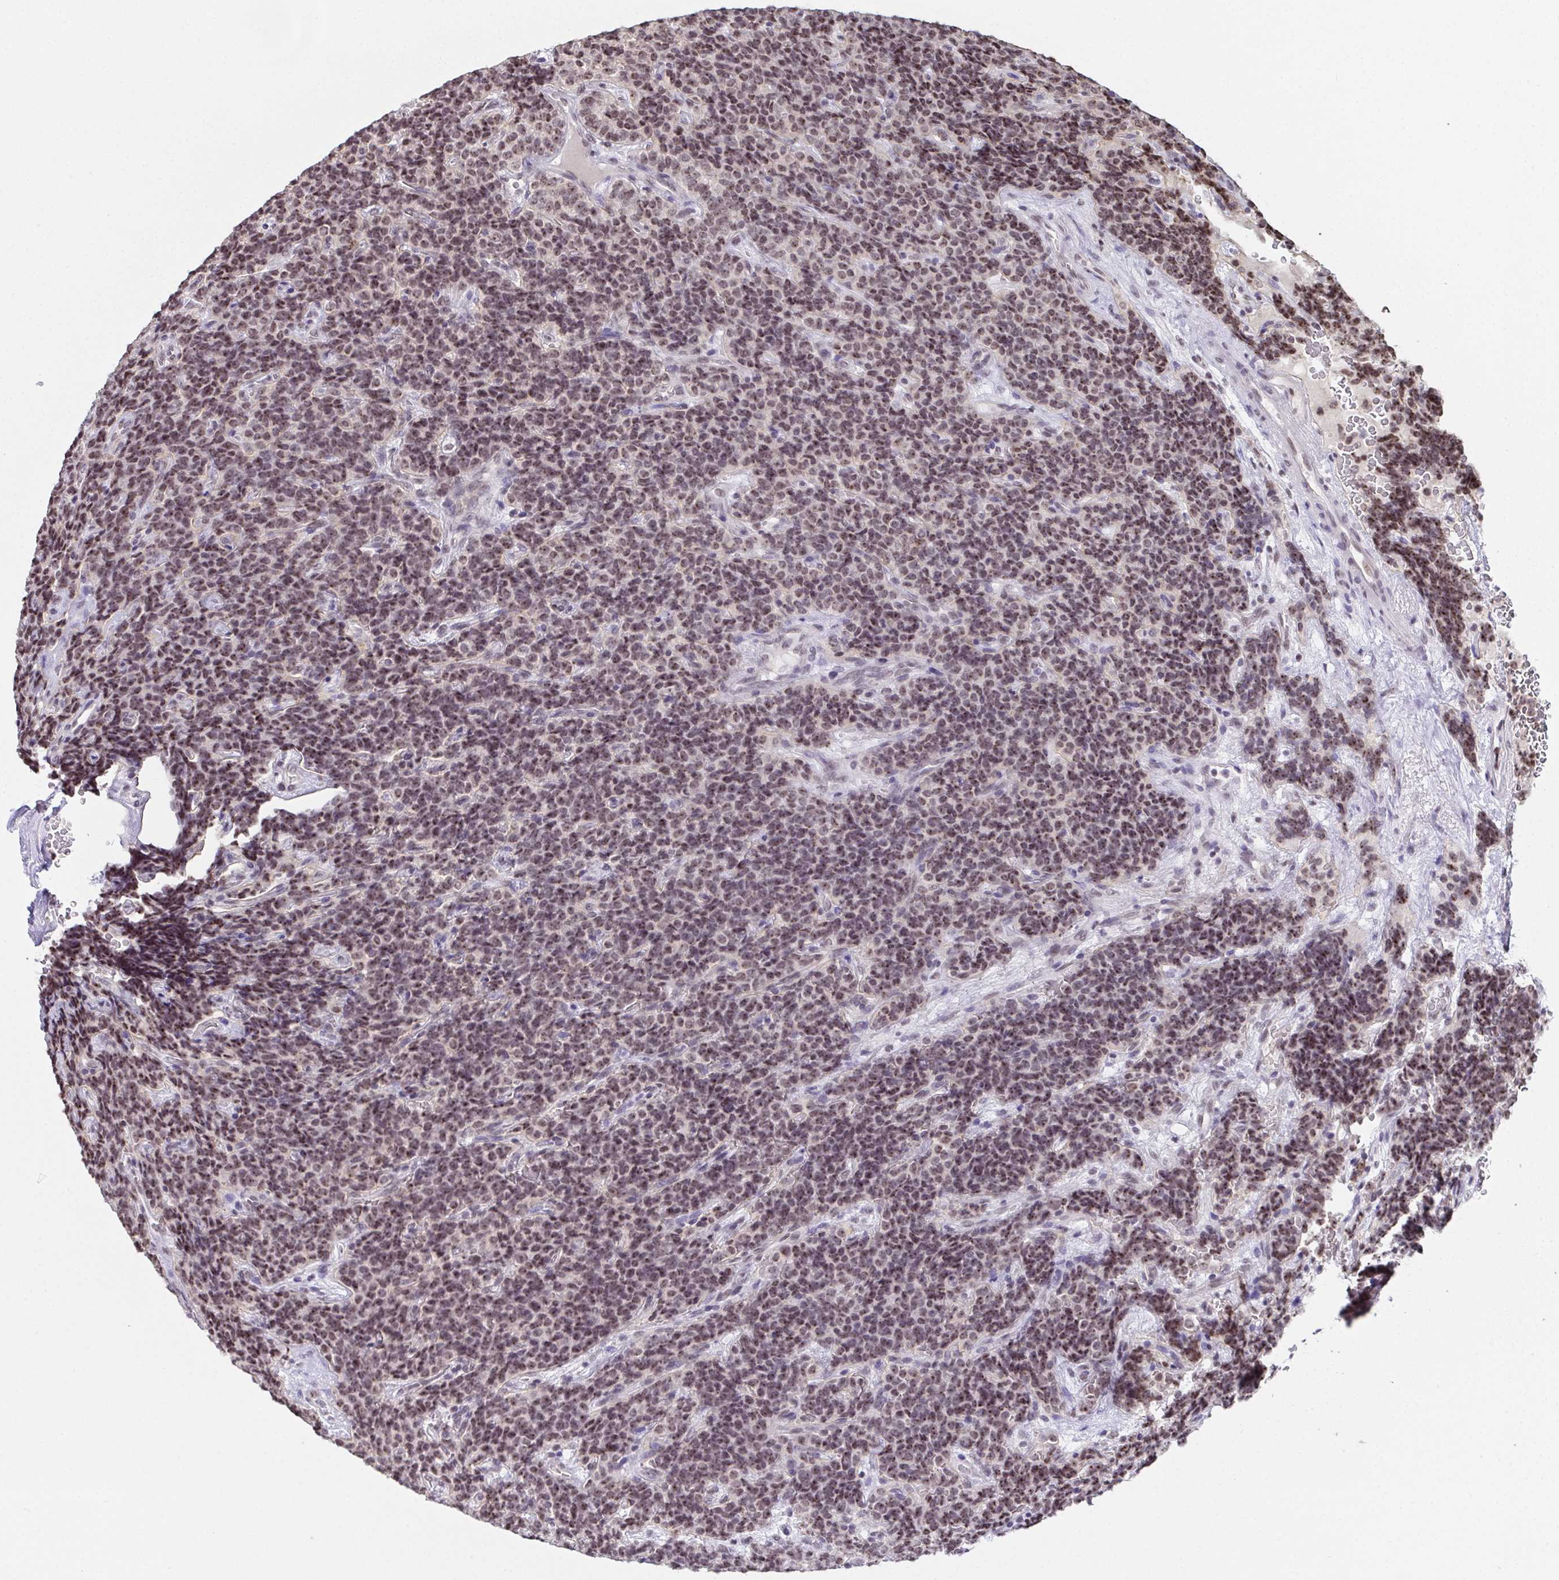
{"staining": {"intensity": "moderate", "quantity": ">75%", "location": "nuclear"}, "tissue": "carcinoid", "cell_type": "Tumor cells", "image_type": "cancer", "snomed": [{"axis": "morphology", "description": "Carcinoid, malignant, NOS"}, {"axis": "topography", "description": "Pancreas"}], "caption": "This histopathology image exhibits carcinoid (malignant) stained with immunohistochemistry (IHC) to label a protein in brown. The nuclear of tumor cells show moderate positivity for the protein. Nuclei are counter-stained blue.", "gene": "ZNF800", "patient": {"sex": "male", "age": 36}}